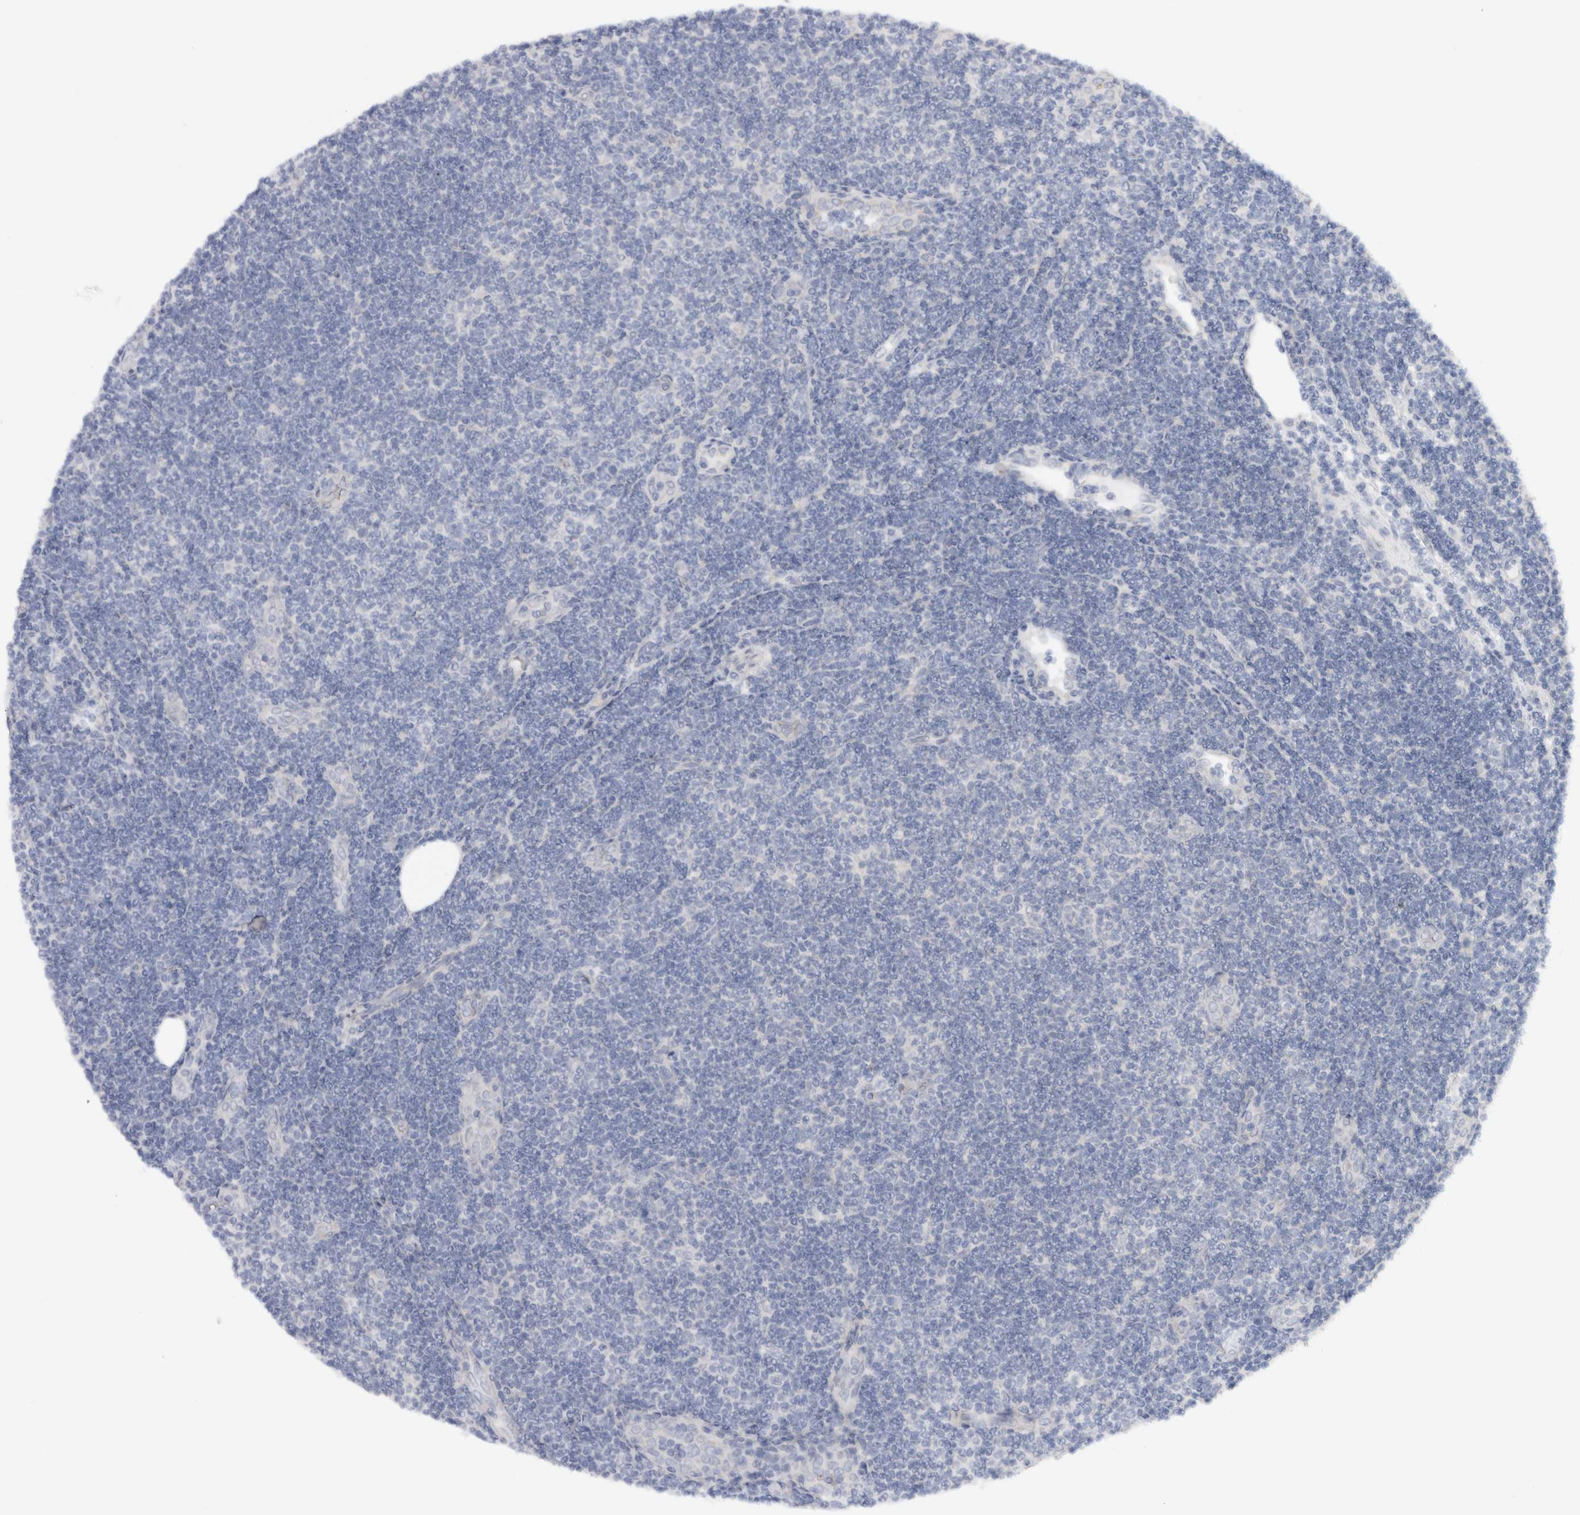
{"staining": {"intensity": "negative", "quantity": "none", "location": "none"}, "tissue": "lymphoma", "cell_type": "Tumor cells", "image_type": "cancer", "snomed": [{"axis": "morphology", "description": "Malignant lymphoma, non-Hodgkin's type, Low grade"}, {"axis": "topography", "description": "Lymph node"}], "caption": "Immunohistochemistry (IHC) image of human lymphoma stained for a protein (brown), which demonstrates no positivity in tumor cells.", "gene": "CHRM4", "patient": {"sex": "male", "age": 83}}